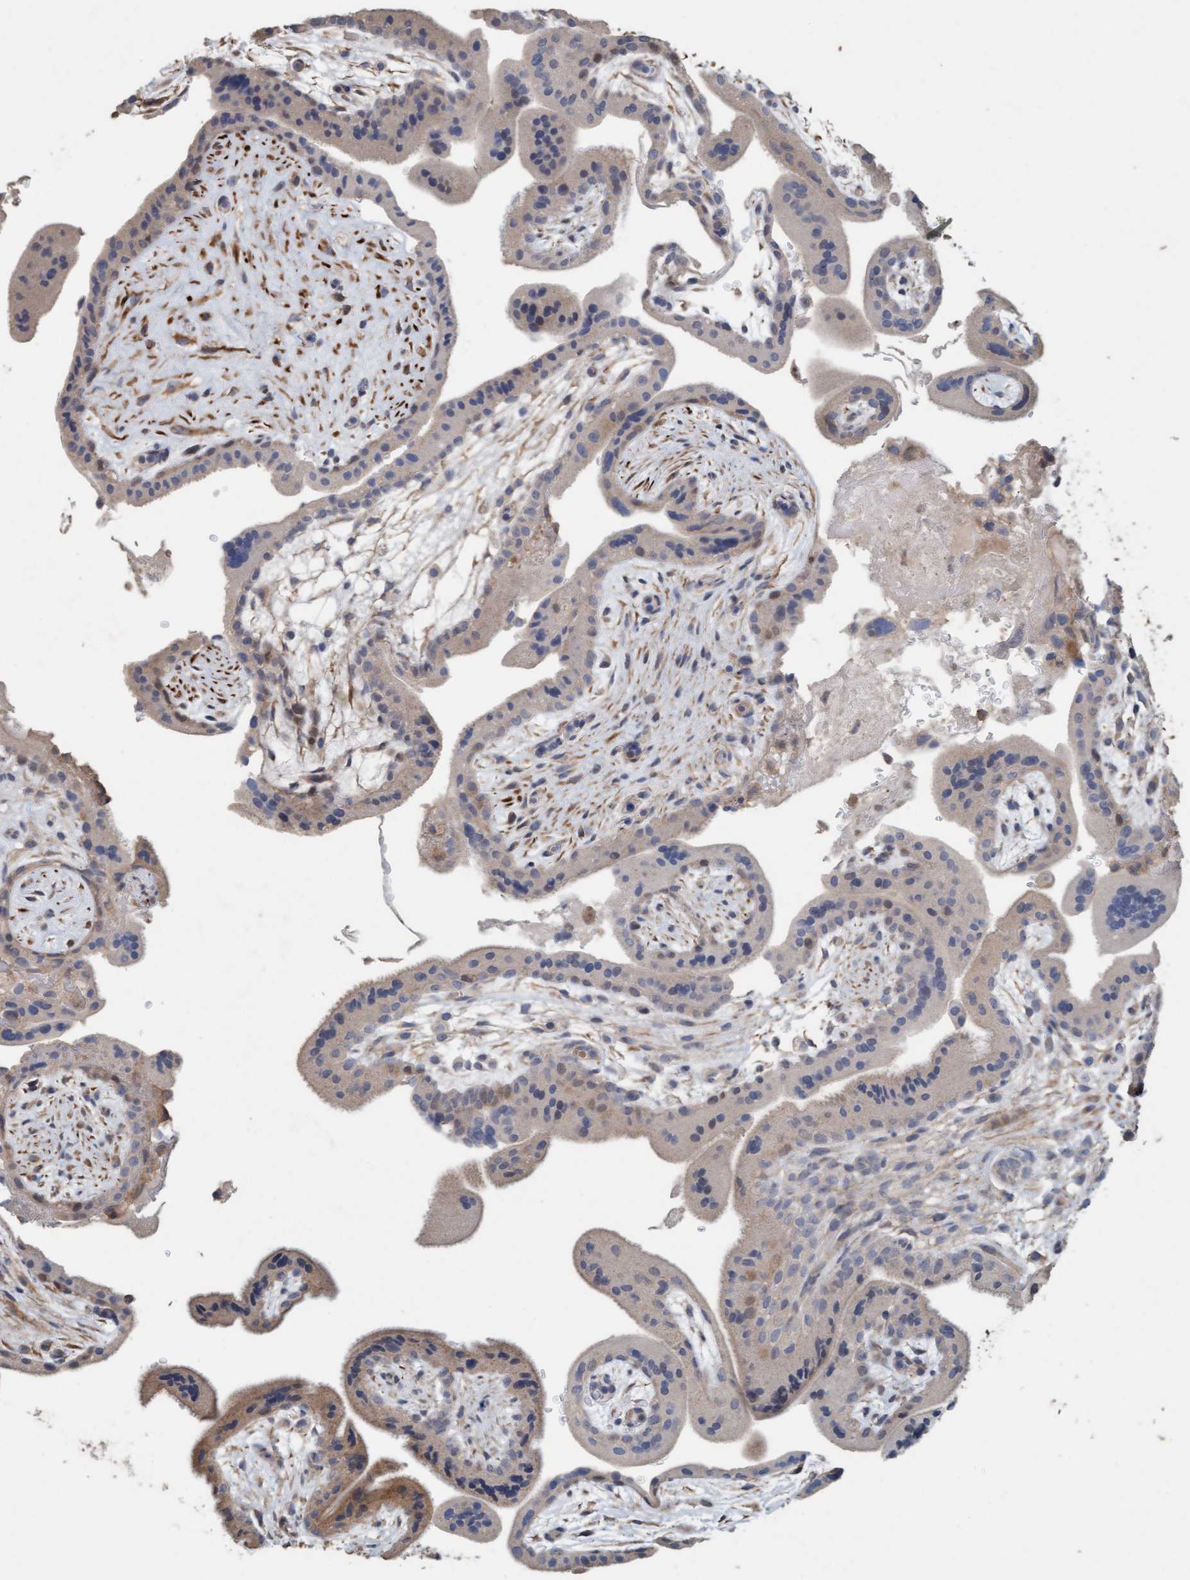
{"staining": {"intensity": "moderate", "quantity": ">75%", "location": "cytoplasmic/membranous"}, "tissue": "placenta", "cell_type": "Decidual cells", "image_type": "normal", "snomed": [{"axis": "morphology", "description": "Normal tissue, NOS"}, {"axis": "topography", "description": "Placenta"}], "caption": "Moderate cytoplasmic/membranous protein staining is present in approximately >75% of decidual cells in placenta. The protein of interest is shown in brown color, while the nuclei are stained blue.", "gene": "LONRF1", "patient": {"sex": "female", "age": 35}}